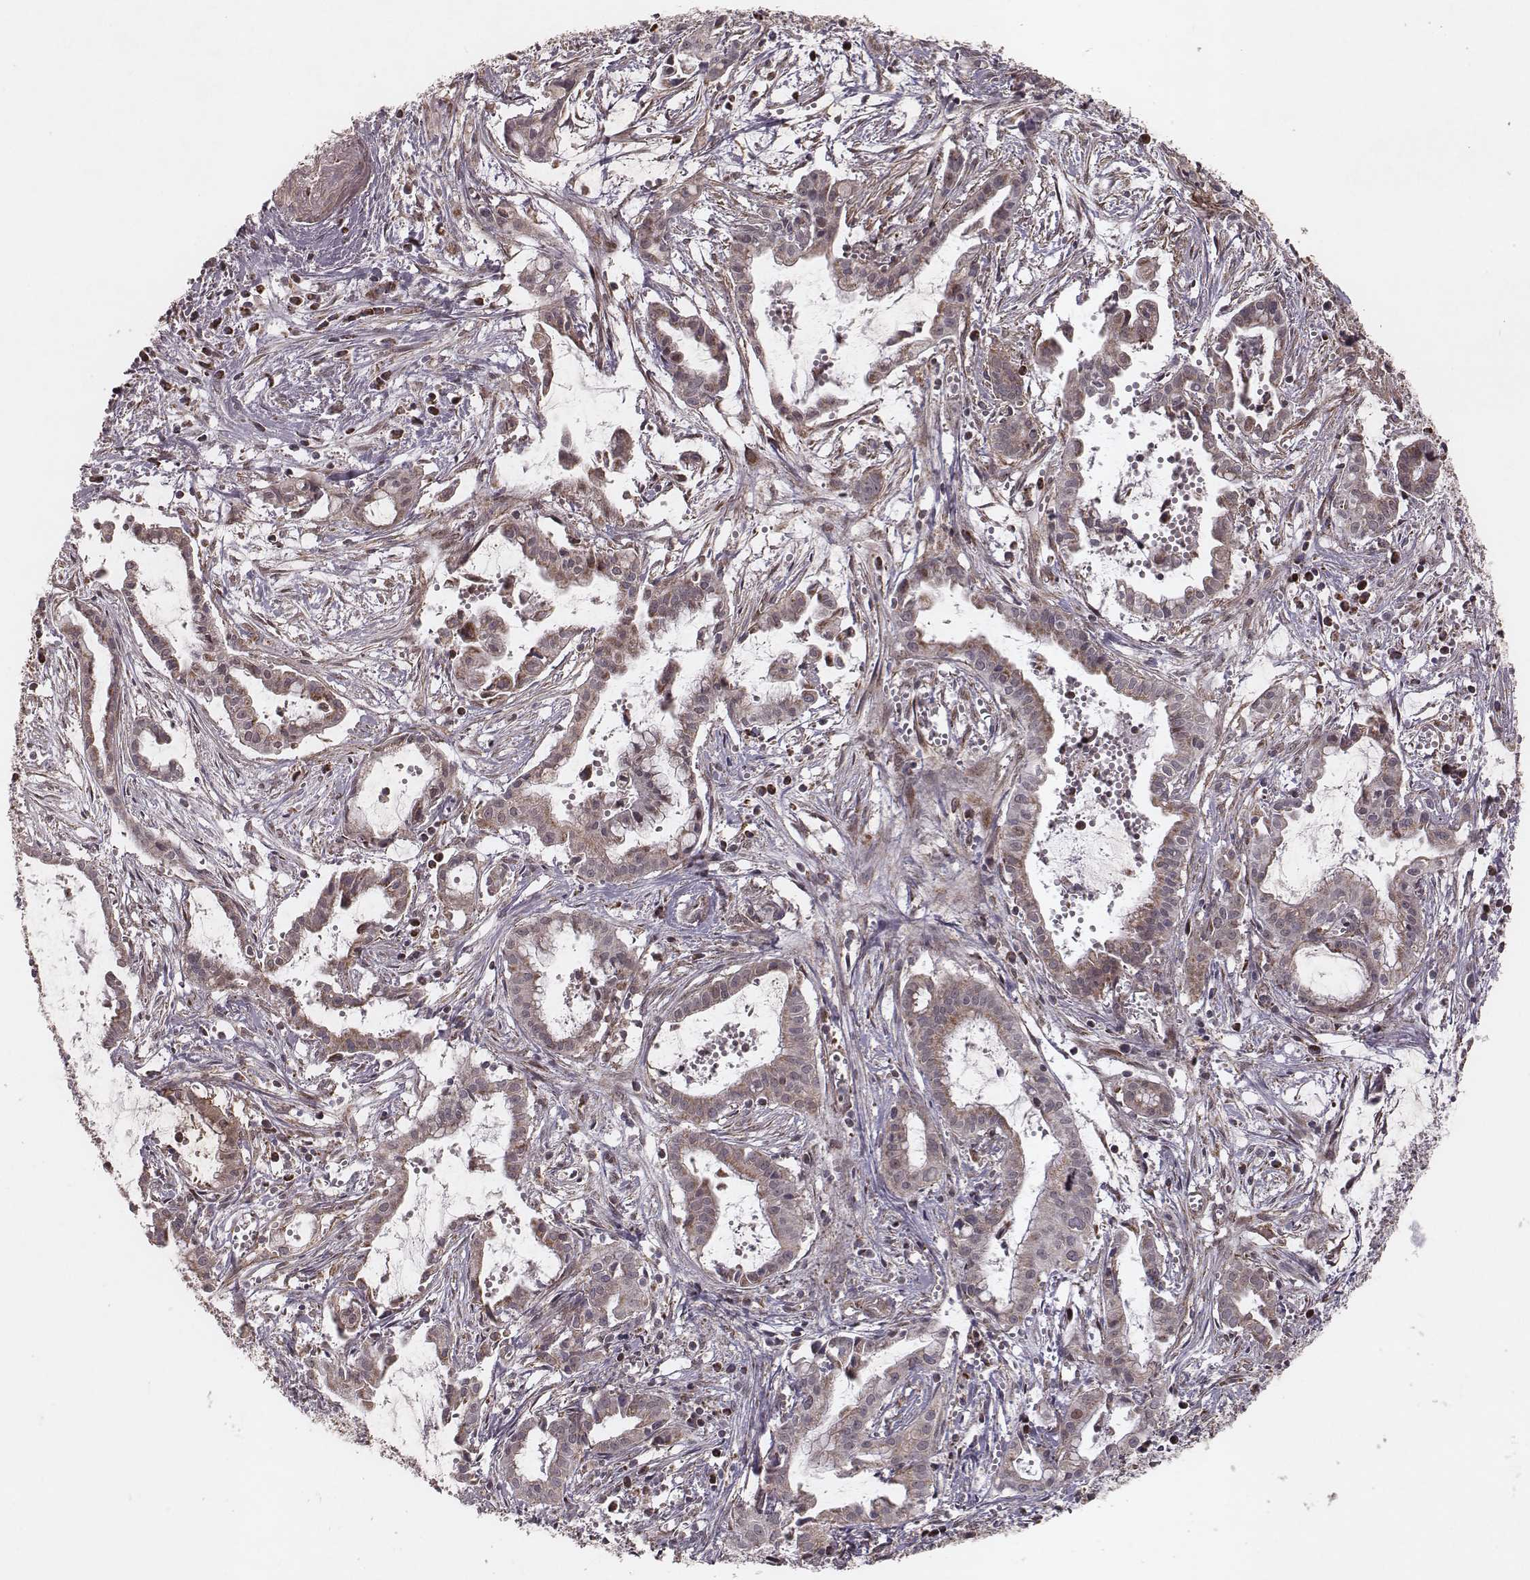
{"staining": {"intensity": "weak", "quantity": "25%-75%", "location": "cytoplasmic/membranous"}, "tissue": "pancreatic cancer", "cell_type": "Tumor cells", "image_type": "cancer", "snomed": [{"axis": "morphology", "description": "Adenocarcinoma, NOS"}, {"axis": "topography", "description": "Pancreas"}], "caption": "Immunohistochemical staining of pancreatic cancer (adenocarcinoma) displays weak cytoplasmic/membranous protein positivity in about 25%-75% of tumor cells. Using DAB (brown) and hematoxylin (blue) stains, captured at high magnification using brightfield microscopy.", "gene": "NDUFA7", "patient": {"sex": "male", "age": 48}}